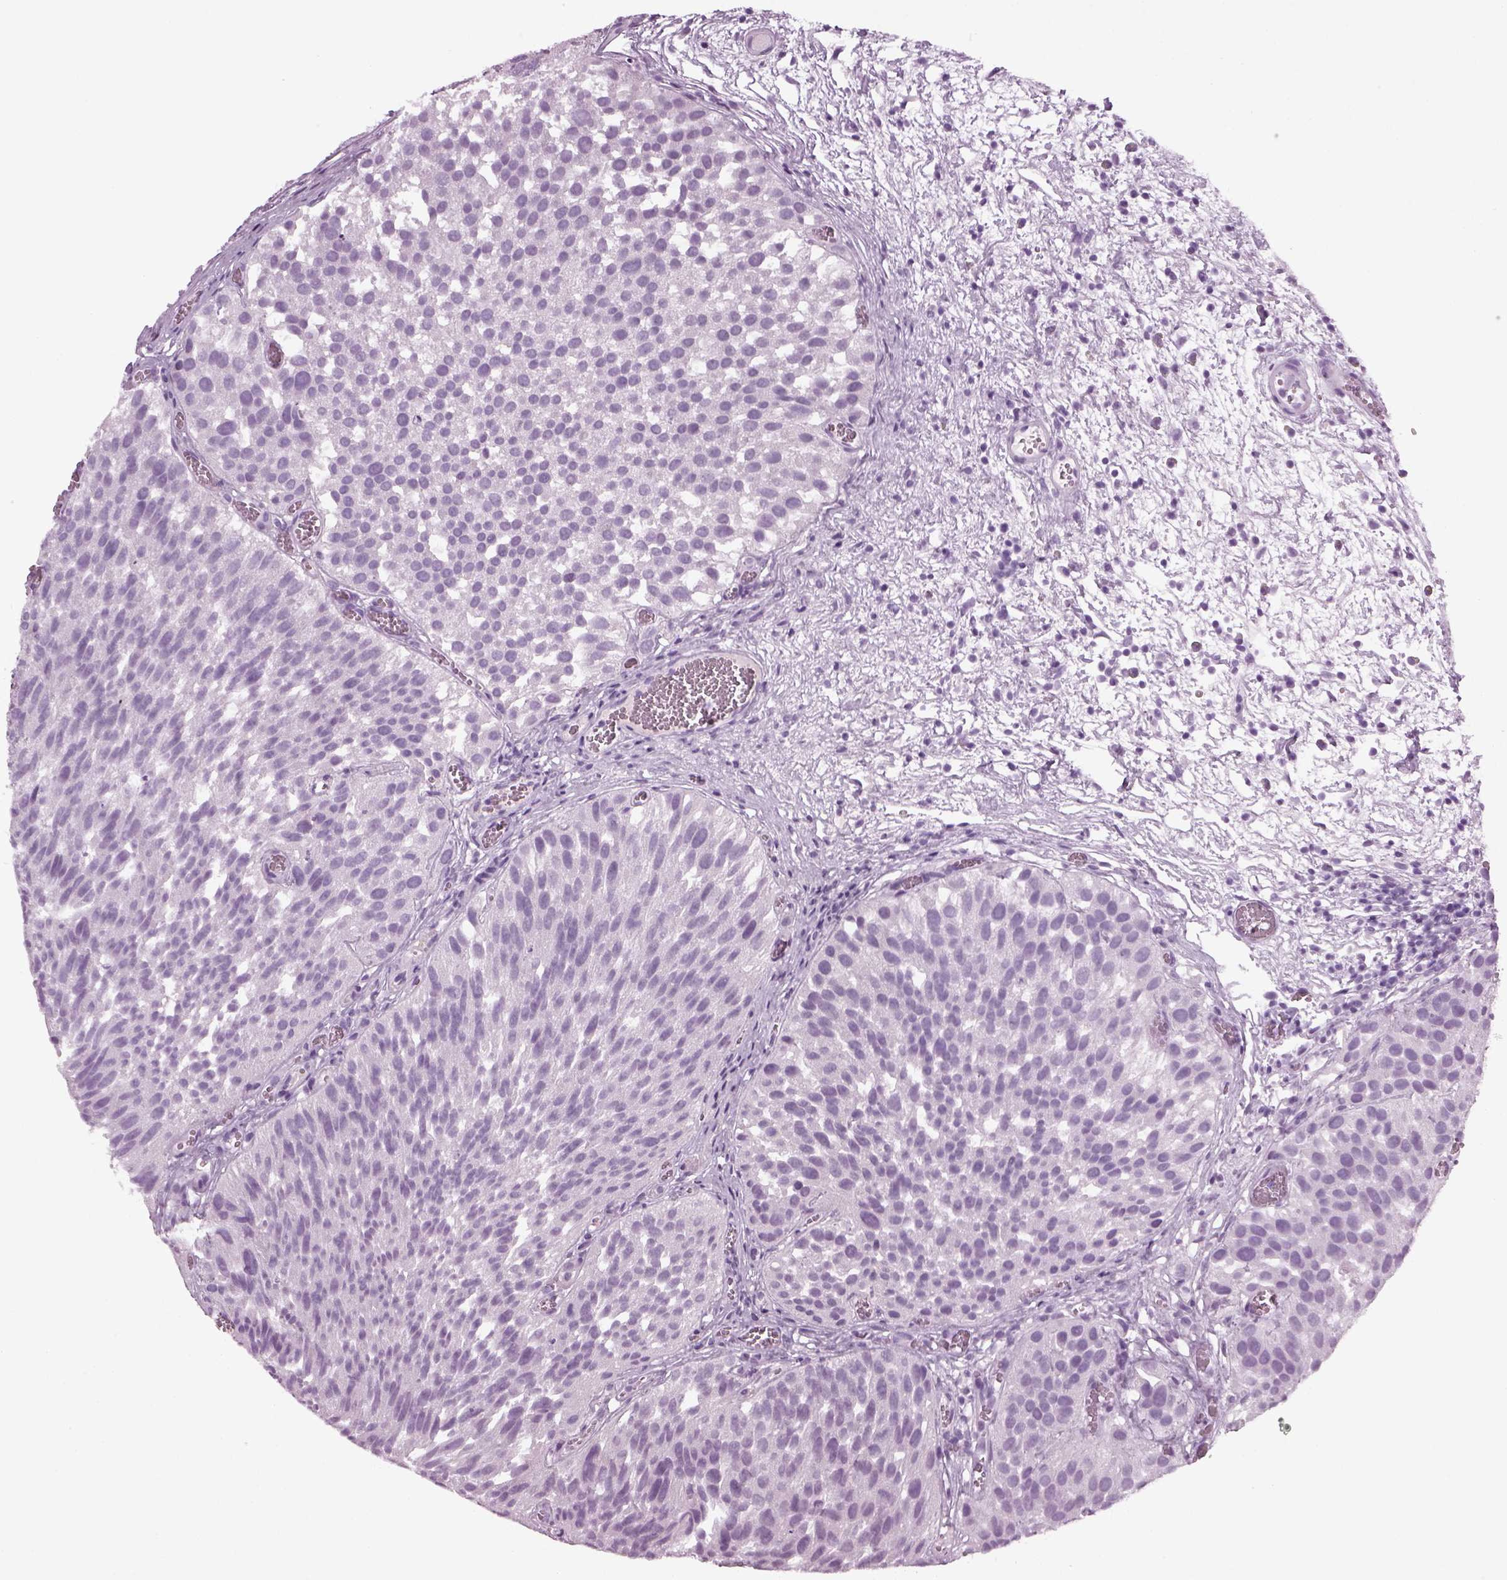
{"staining": {"intensity": "negative", "quantity": "none", "location": "none"}, "tissue": "urothelial cancer", "cell_type": "Tumor cells", "image_type": "cancer", "snomed": [{"axis": "morphology", "description": "Urothelial carcinoma, Low grade"}, {"axis": "topography", "description": "Urinary bladder"}], "caption": "Tumor cells are negative for protein expression in human urothelial cancer. (DAB IHC with hematoxylin counter stain).", "gene": "FAM24A", "patient": {"sex": "female", "age": 69}}